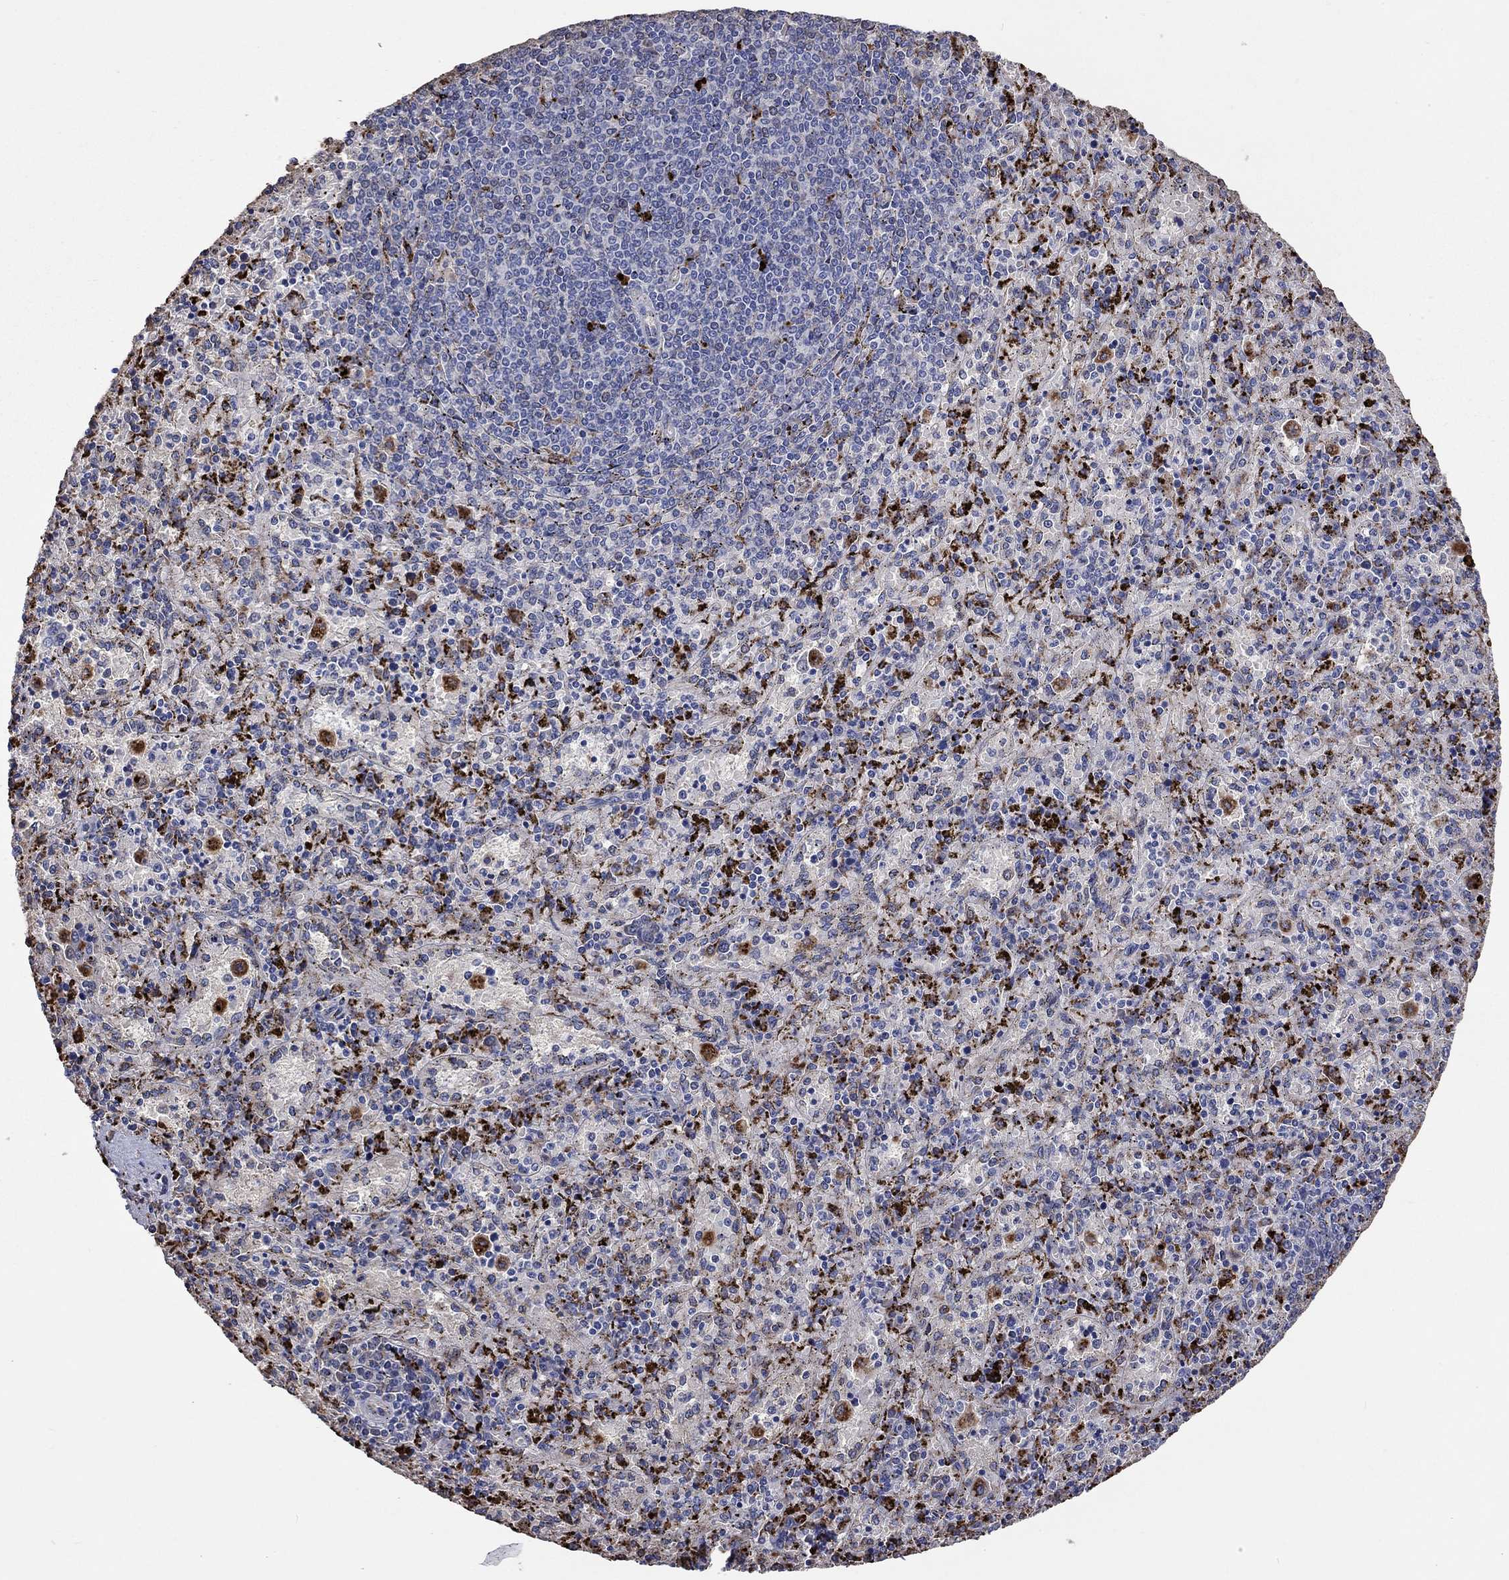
{"staining": {"intensity": "strong", "quantity": "<25%", "location": "cytoplasmic/membranous"}, "tissue": "spleen", "cell_type": "Cells in red pulp", "image_type": "normal", "snomed": [{"axis": "morphology", "description": "Normal tissue, NOS"}, {"axis": "topography", "description": "Spleen"}], "caption": "This photomicrograph demonstrates unremarkable spleen stained with IHC to label a protein in brown. The cytoplasmic/membranous of cells in red pulp show strong positivity for the protein. Nuclei are counter-stained blue.", "gene": "CTSB", "patient": {"sex": "female", "age": 50}}